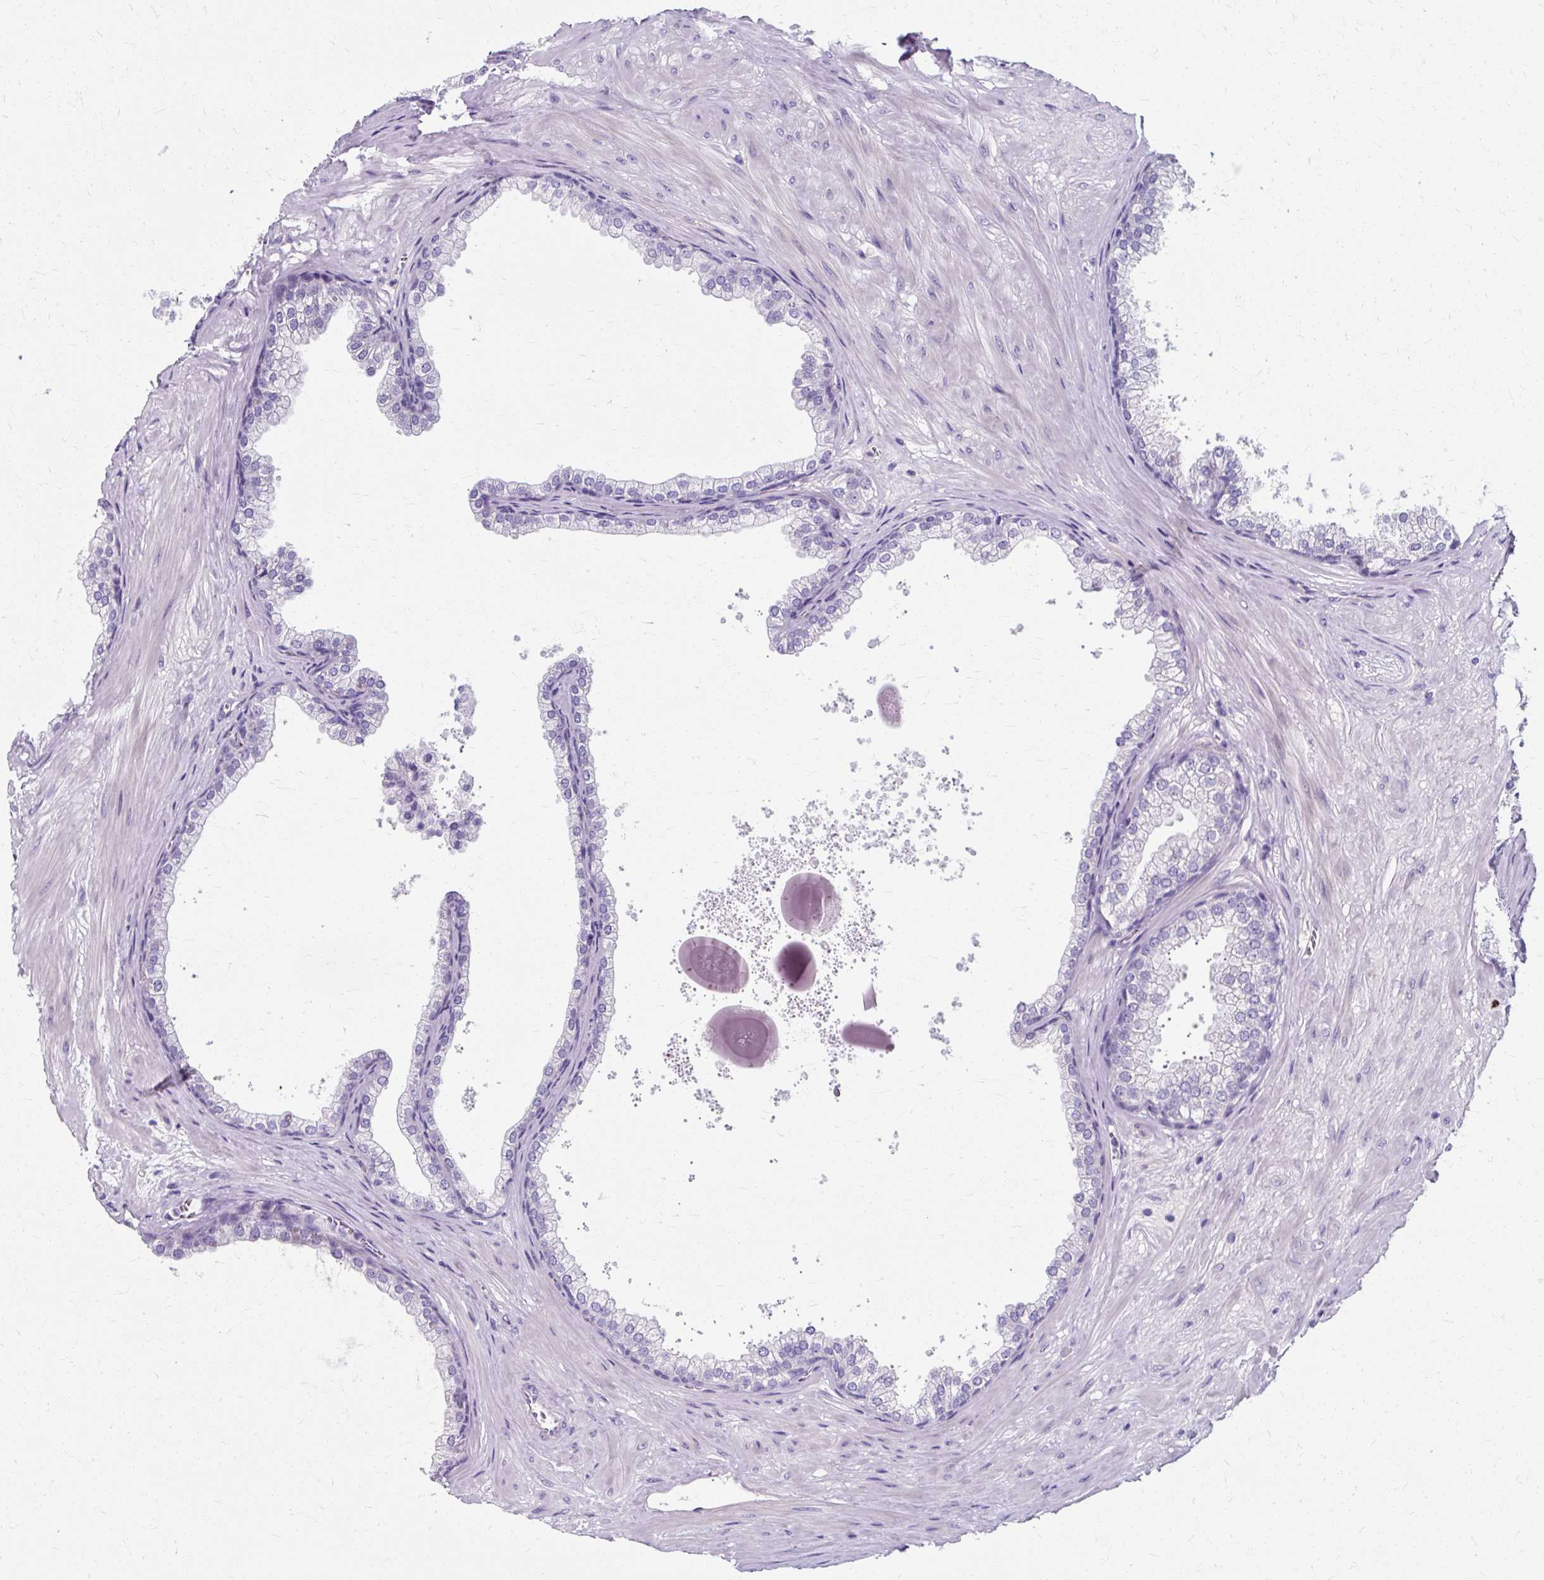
{"staining": {"intensity": "negative", "quantity": "none", "location": "none"}, "tissue": "prostate", "cell_type": "Glandular cells", "image_type": "normal", "snomed": [{"axis": "morphology", "description": "Normal tissue, NOS"}, {"axis": "topography", "description": "Prostate"}], "caption": "Micrograph shows no significant protein staining in glandular cells of unremarkable prostate.", "gene": "ZNF555", "patient": {"sex": "male", "age": 37}}